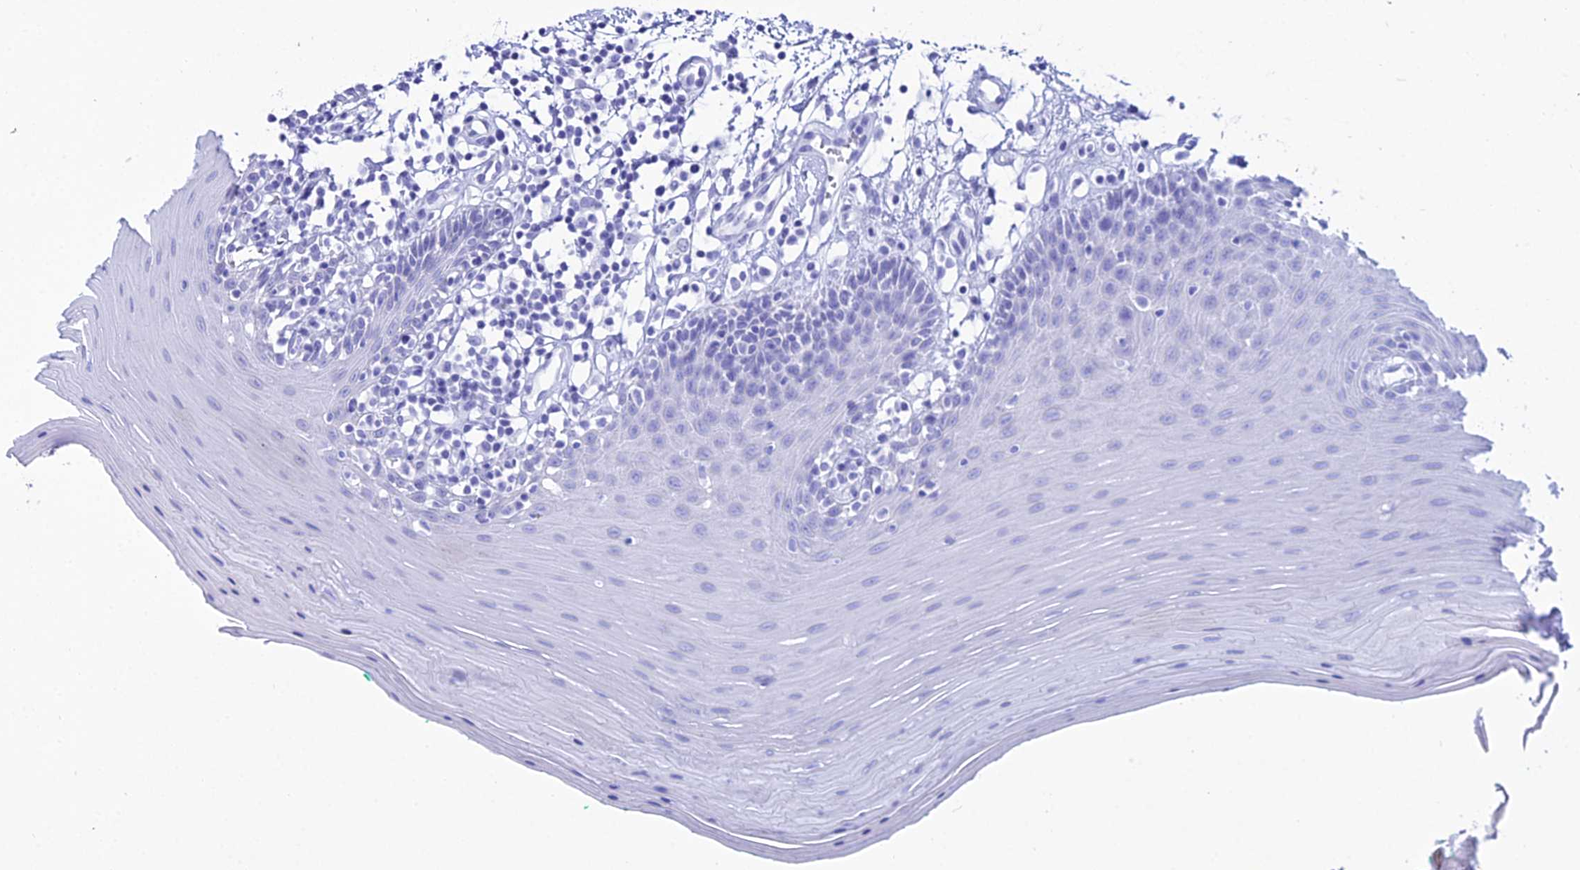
{"staining": {"intensity": "negative", "quantity": "none", "location": "none"}, "tissue": "oral mucosa", "cell_type": "Squamous epithelial cells", "image_type": "normal", "snomed": [{"axis": "morphology", "description": "Normal tissue, NOS"}, {"axis": "topography", "description": "Skeletal muscle"}, {"axis": "topography", "description": "Oral tissue"}], "caption": "IHC micrograph of unremarkable human oral mucosa stained for a protein (brown), which exhibits no positivity in squamous epithelial cells.", "gene": "RBM12", "patient": {"sex": "male", "age": 58}}